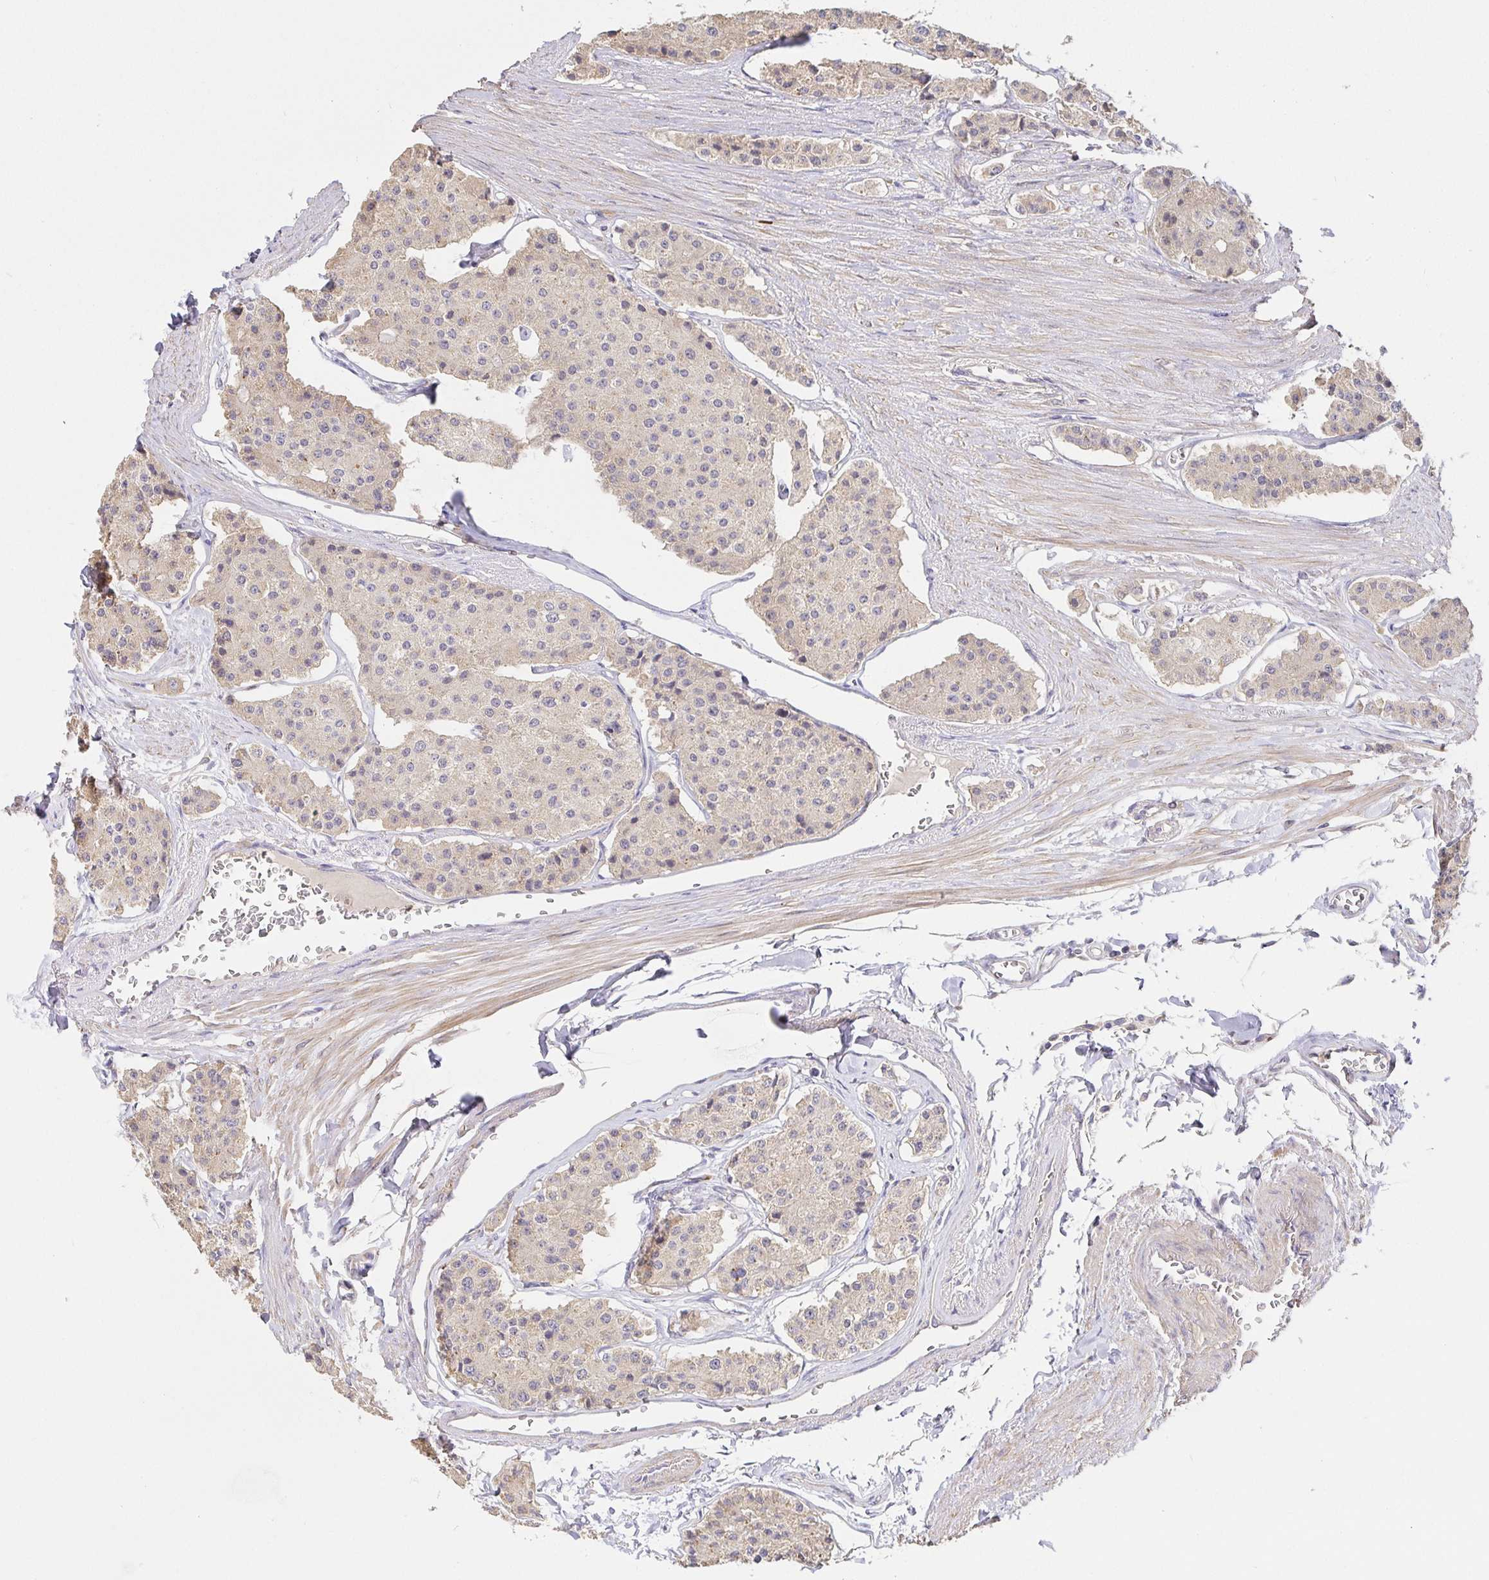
{"staining": {"intensity": "weak", "quantity": "25%-75%", "location": "cytoplasmic/membranous"}, "tissue": "carcinoid", "cell_type": "Tumor cells", "image_type": "cancer", "snomed": [{"axis": "morphology", "description": "Carcinoid, malignant, NOS"}, {"axis": "topography", "description": "Small intestine"}], "caption": "This histopathology image displays IHC staining of carcinoid, with low weak cytoplasmic/membranous positivity in about 25%-75% of tumor cells.", "gene": "ZDHHC11", "patient": {"sex": "female", "age": 65}}